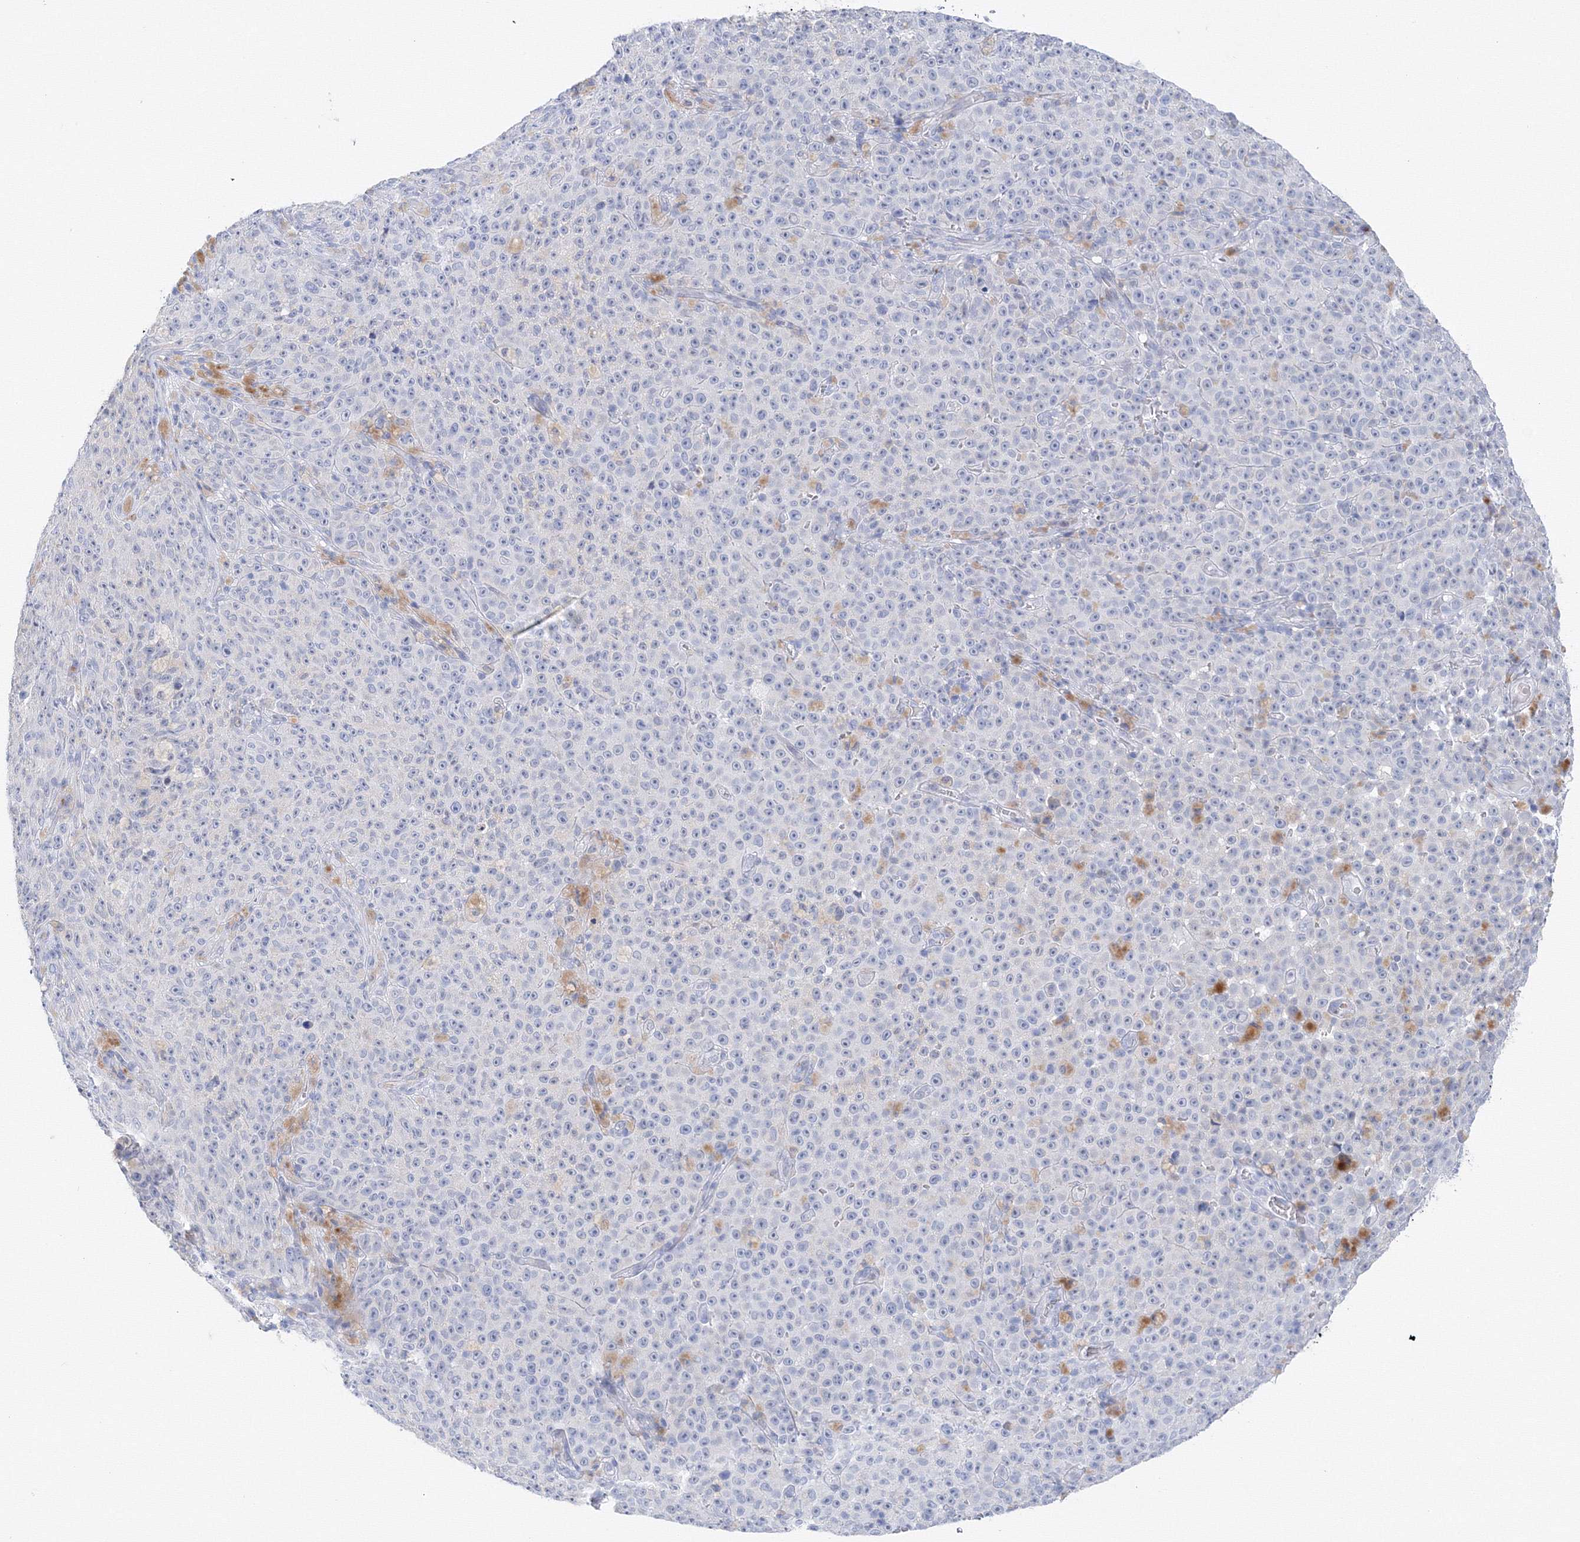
{"staining": {"intensity": "negative", "quantity": "none", "location": "none"}, "tissue": "melanoma", "cell_type": "Tumor cells", "image_type": "cancer", "snomed": [{"axis": "morphology", "description": "Malignant melanoma, NOS"}, {"axis": "topography", "description": "Skin"}], "caption": "Photomicrograph shows no significant protein staining in tumor cells of melanoma.", "gene": "TAMM41", "patient": {"sex": "female", "age": 82}}